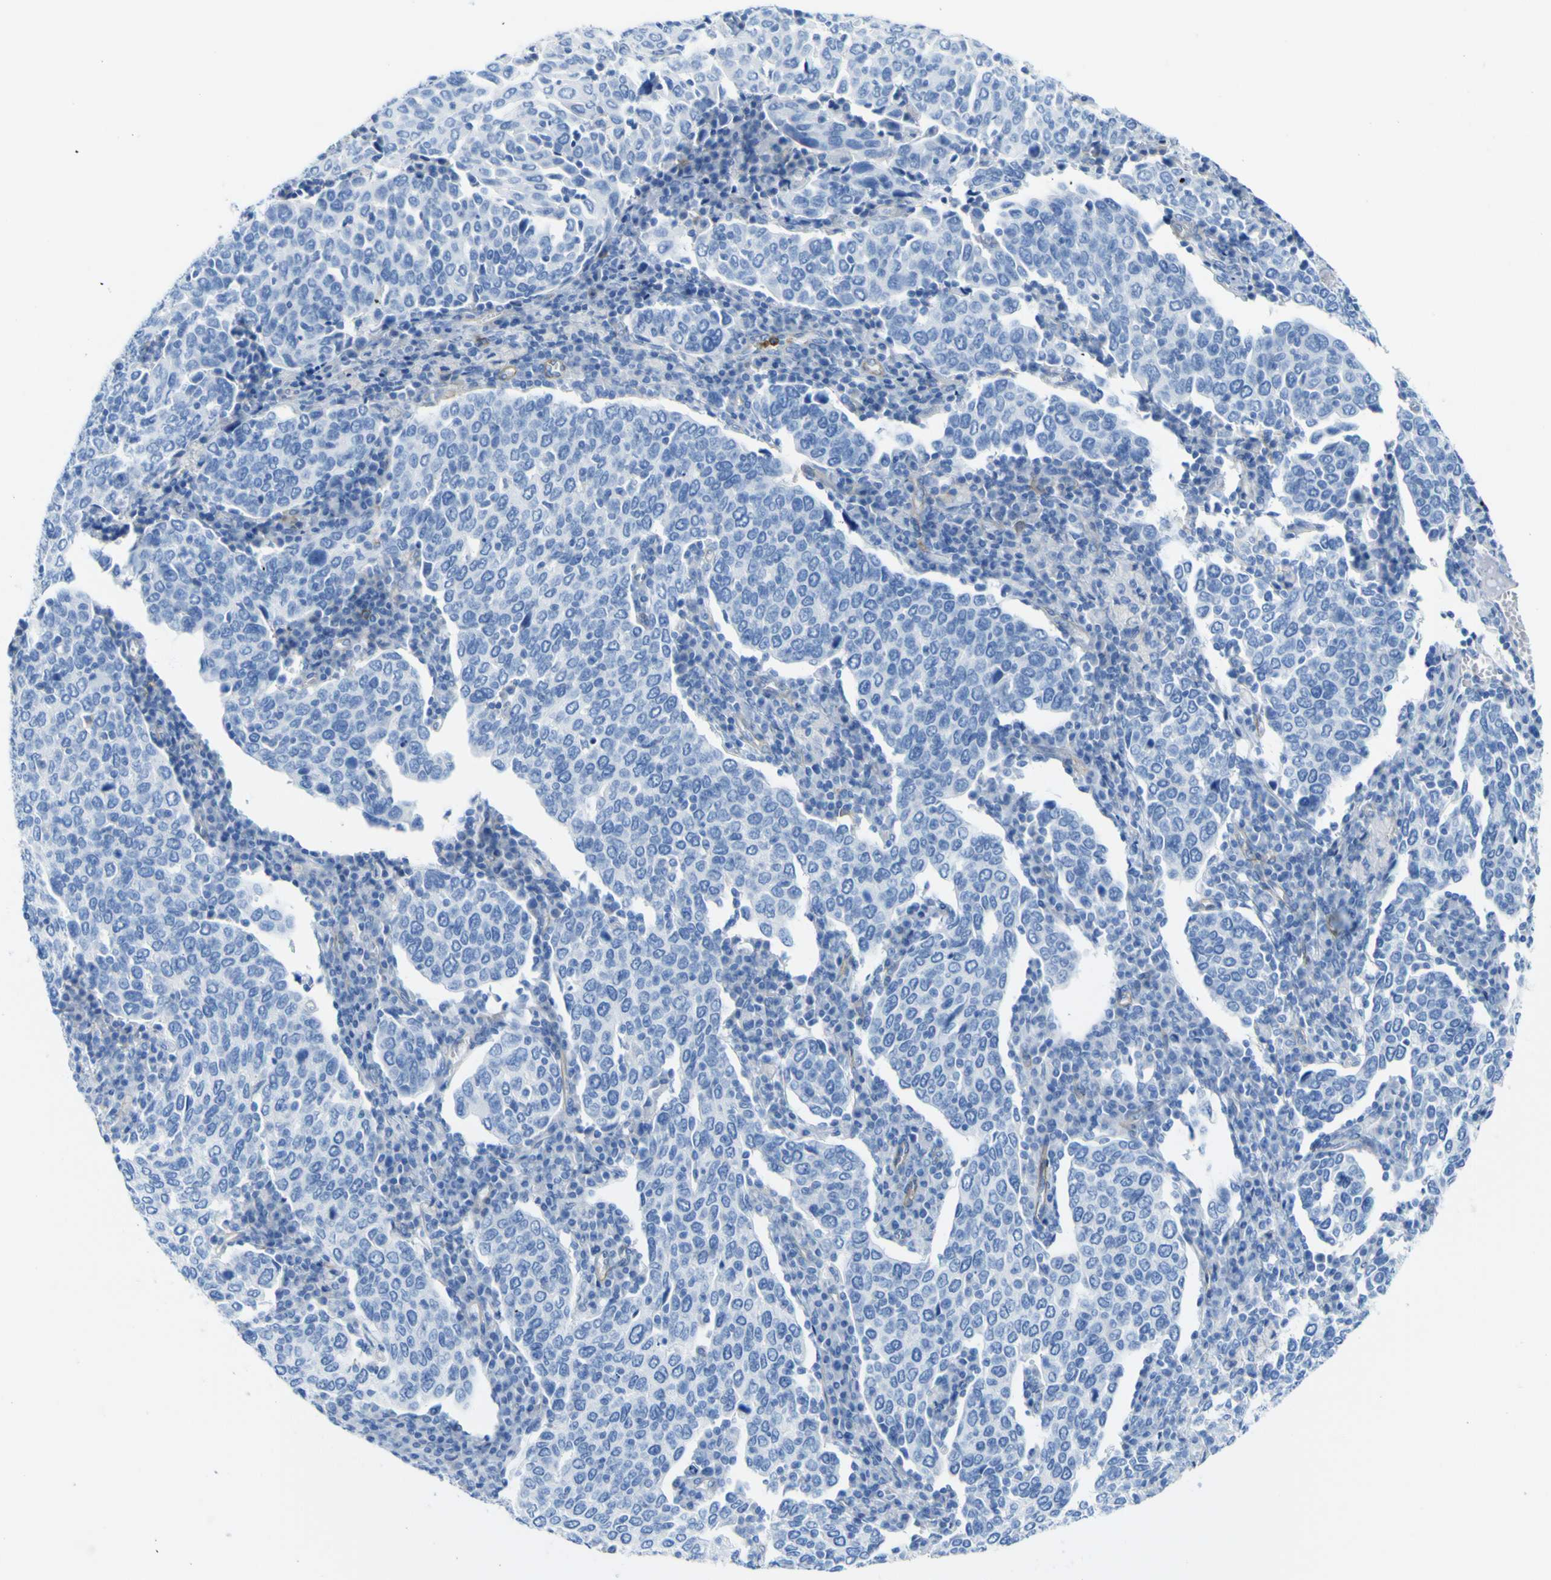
{"staining": {"intensity": "negative", "quantity": "none", "location": "none"}, "tissue": "cervical cancer", "cell_type": "Tumor cells", "image_type": "cancer", "snomed": [{"axis": "morphology", "description": "Squamous cell carcinoma, NOS"}, {"axis": "topography", "description": "Cervix"}], "caption": "High magnification brightfield microscopy of cervical cancer (squamous cell carcinoma) stained with DAB (brown) and counterstained with hematoxylin (blue): tumor cells show no significant expression. (DAB immunohistochemistry (IHC), high magnification).", "gene": "CD93", "patient": {"sex": "female", "age": 40}}